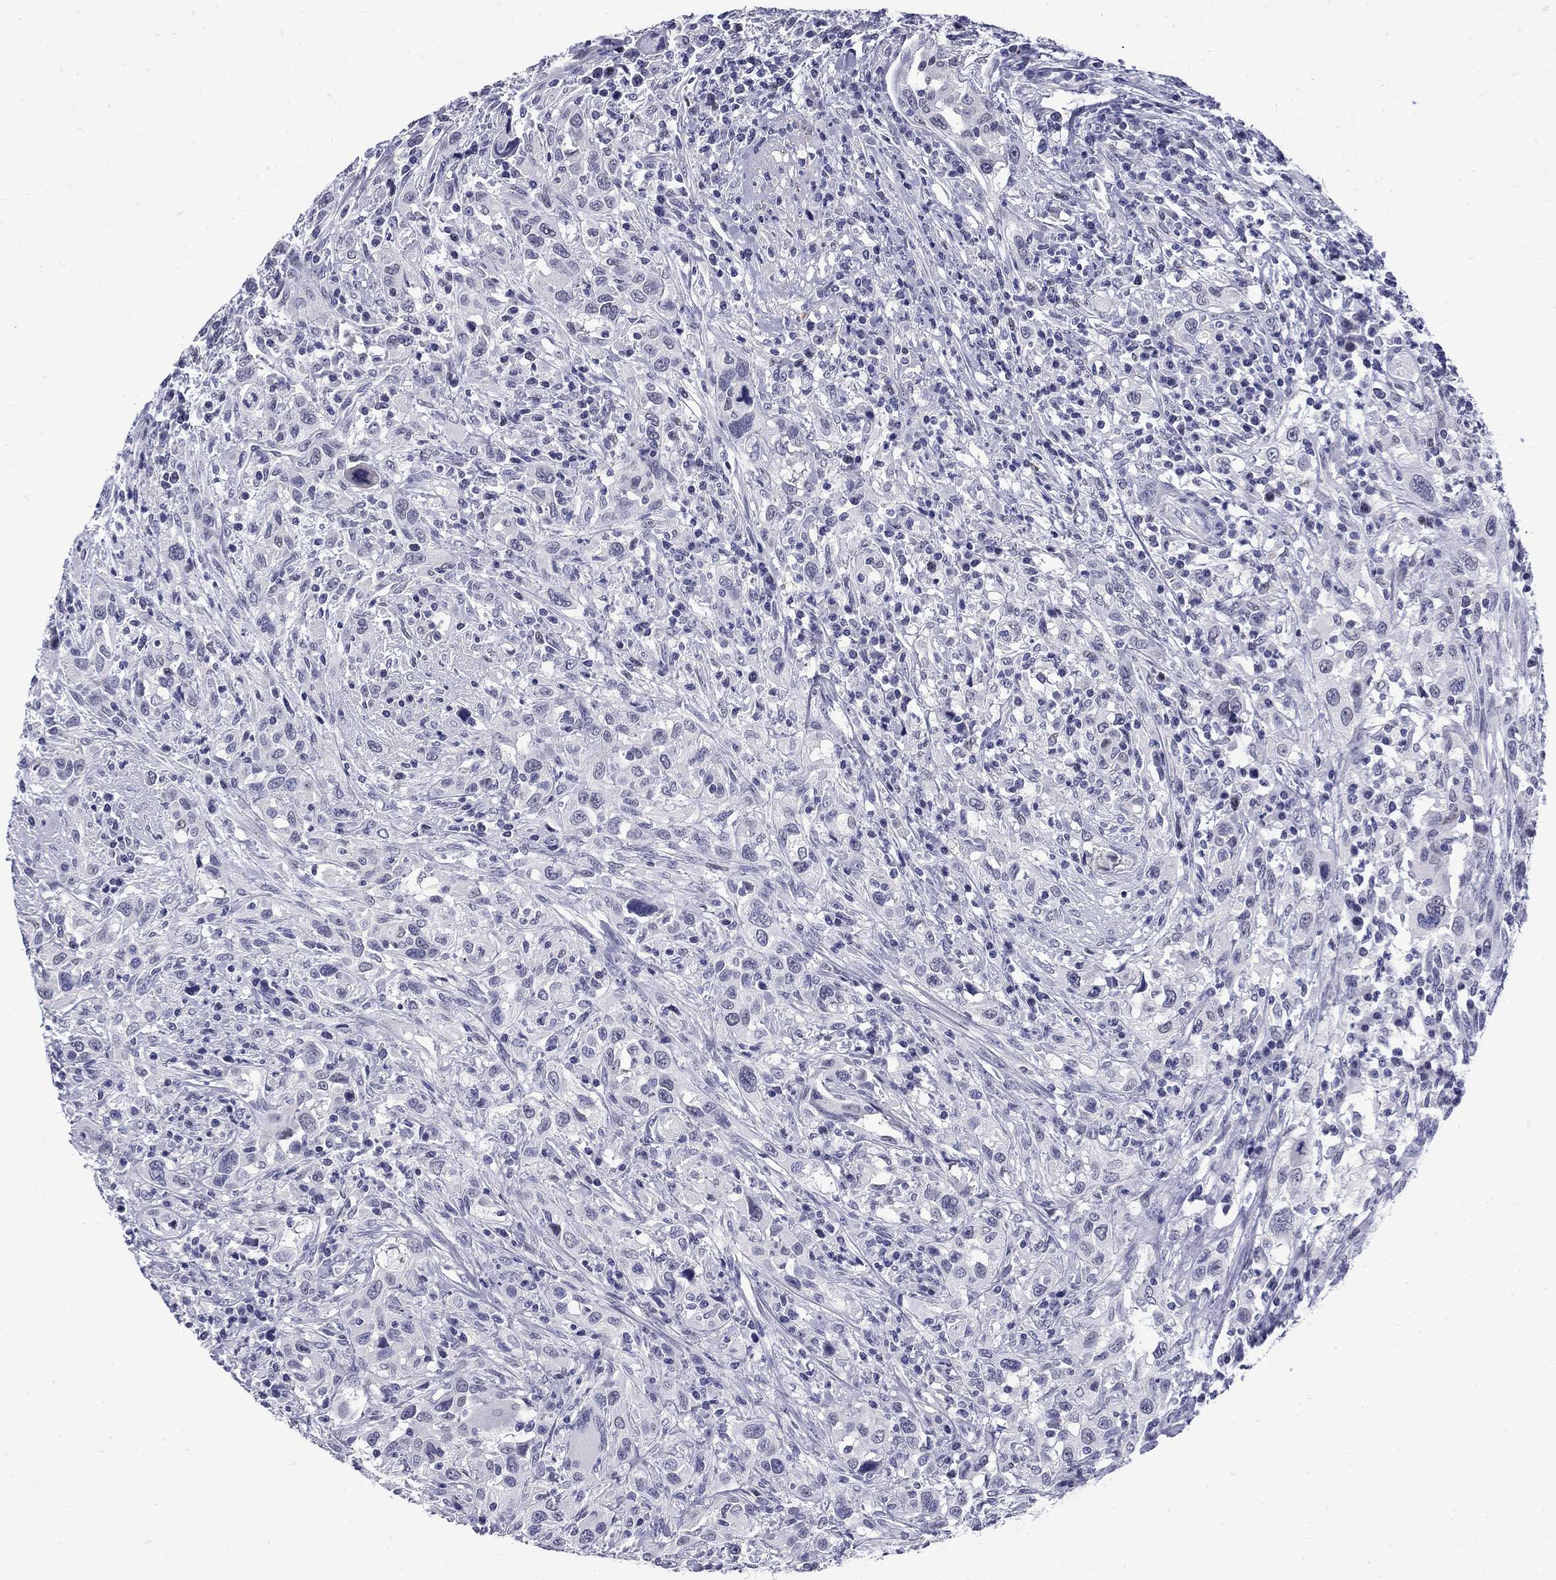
{"staining": {"intensity": "negative", "quantity": "none", "location": "none"}, "tissue": "urothelial cancer", "cell_type": "Tumor cells", "image_type": "cancer", "snomed": [{"axis": "morphology", "description": "Urothelial carcinoma, NOS"}, {"axis": "morphology", "description": "Urothelial carcinoma, High grade"}, {"axis": "topography", "description": "Urinary bladder"}], "caption": "Tumor cells are negative for protein expression in human transitional cell carcinoma.", "gene": "MGARP", "patient": {"sex": "female", "age": 64}}